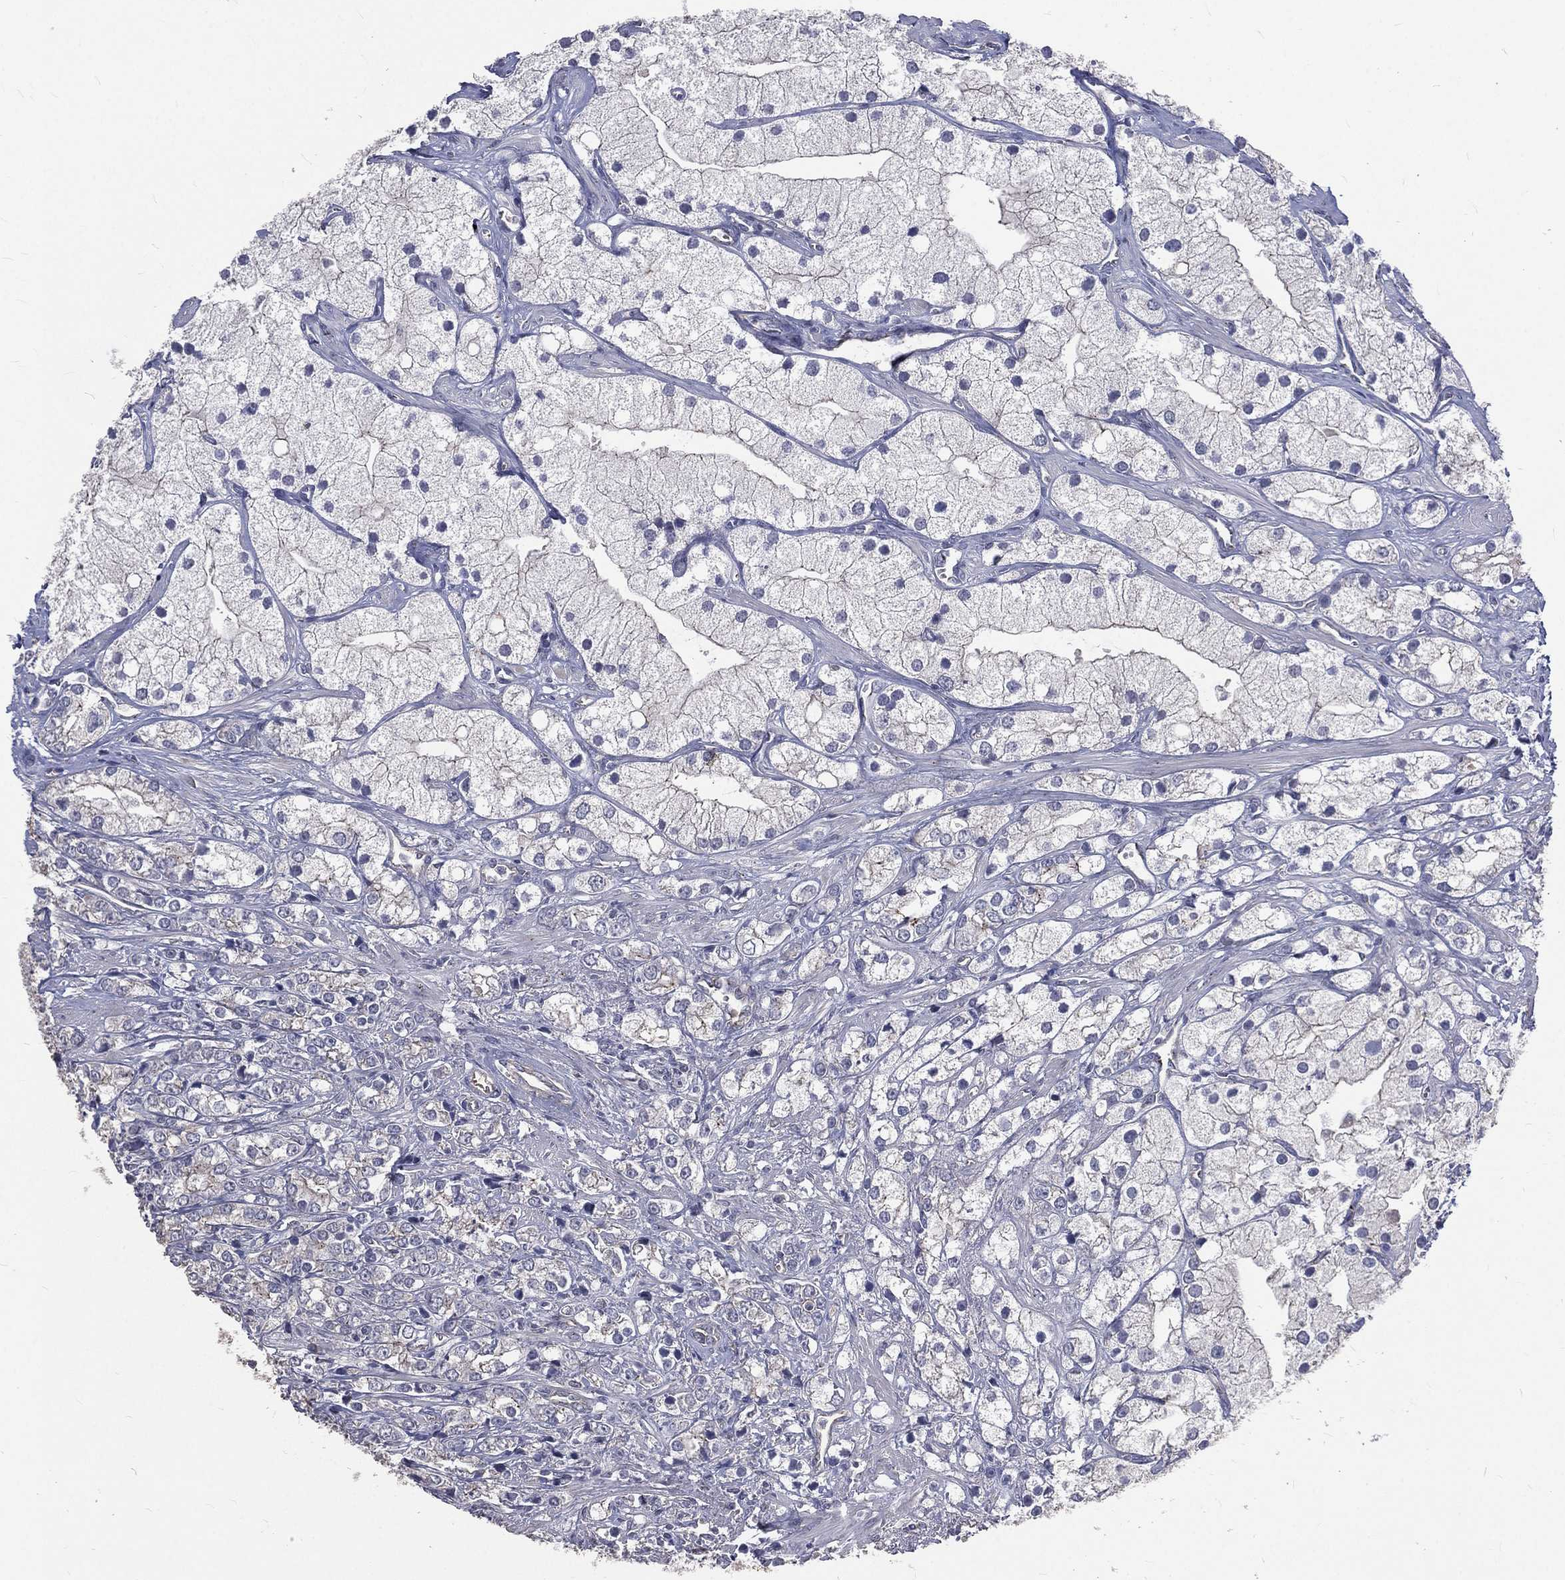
{"staining": {"intensity": "negative", "quantity": "none", "location": "none"}, "tissue": "prostate cancer", "cell_type": "Tumor cells", "image_type": "cancer", "snomed": [{"axis": "morphology", "description": "Adenocarcinoma, NOS"}, {"axis": "topography", "description": "Prostate and seminal vesicle, NOS"}, {"axis": "topography", "description": "Prostate"}], "caption": "There is no significant expression in tumor cells of adenocarcinoma (prostate).", "gene": "CROCC", "patient": {"sex": "male", "age": 79}}